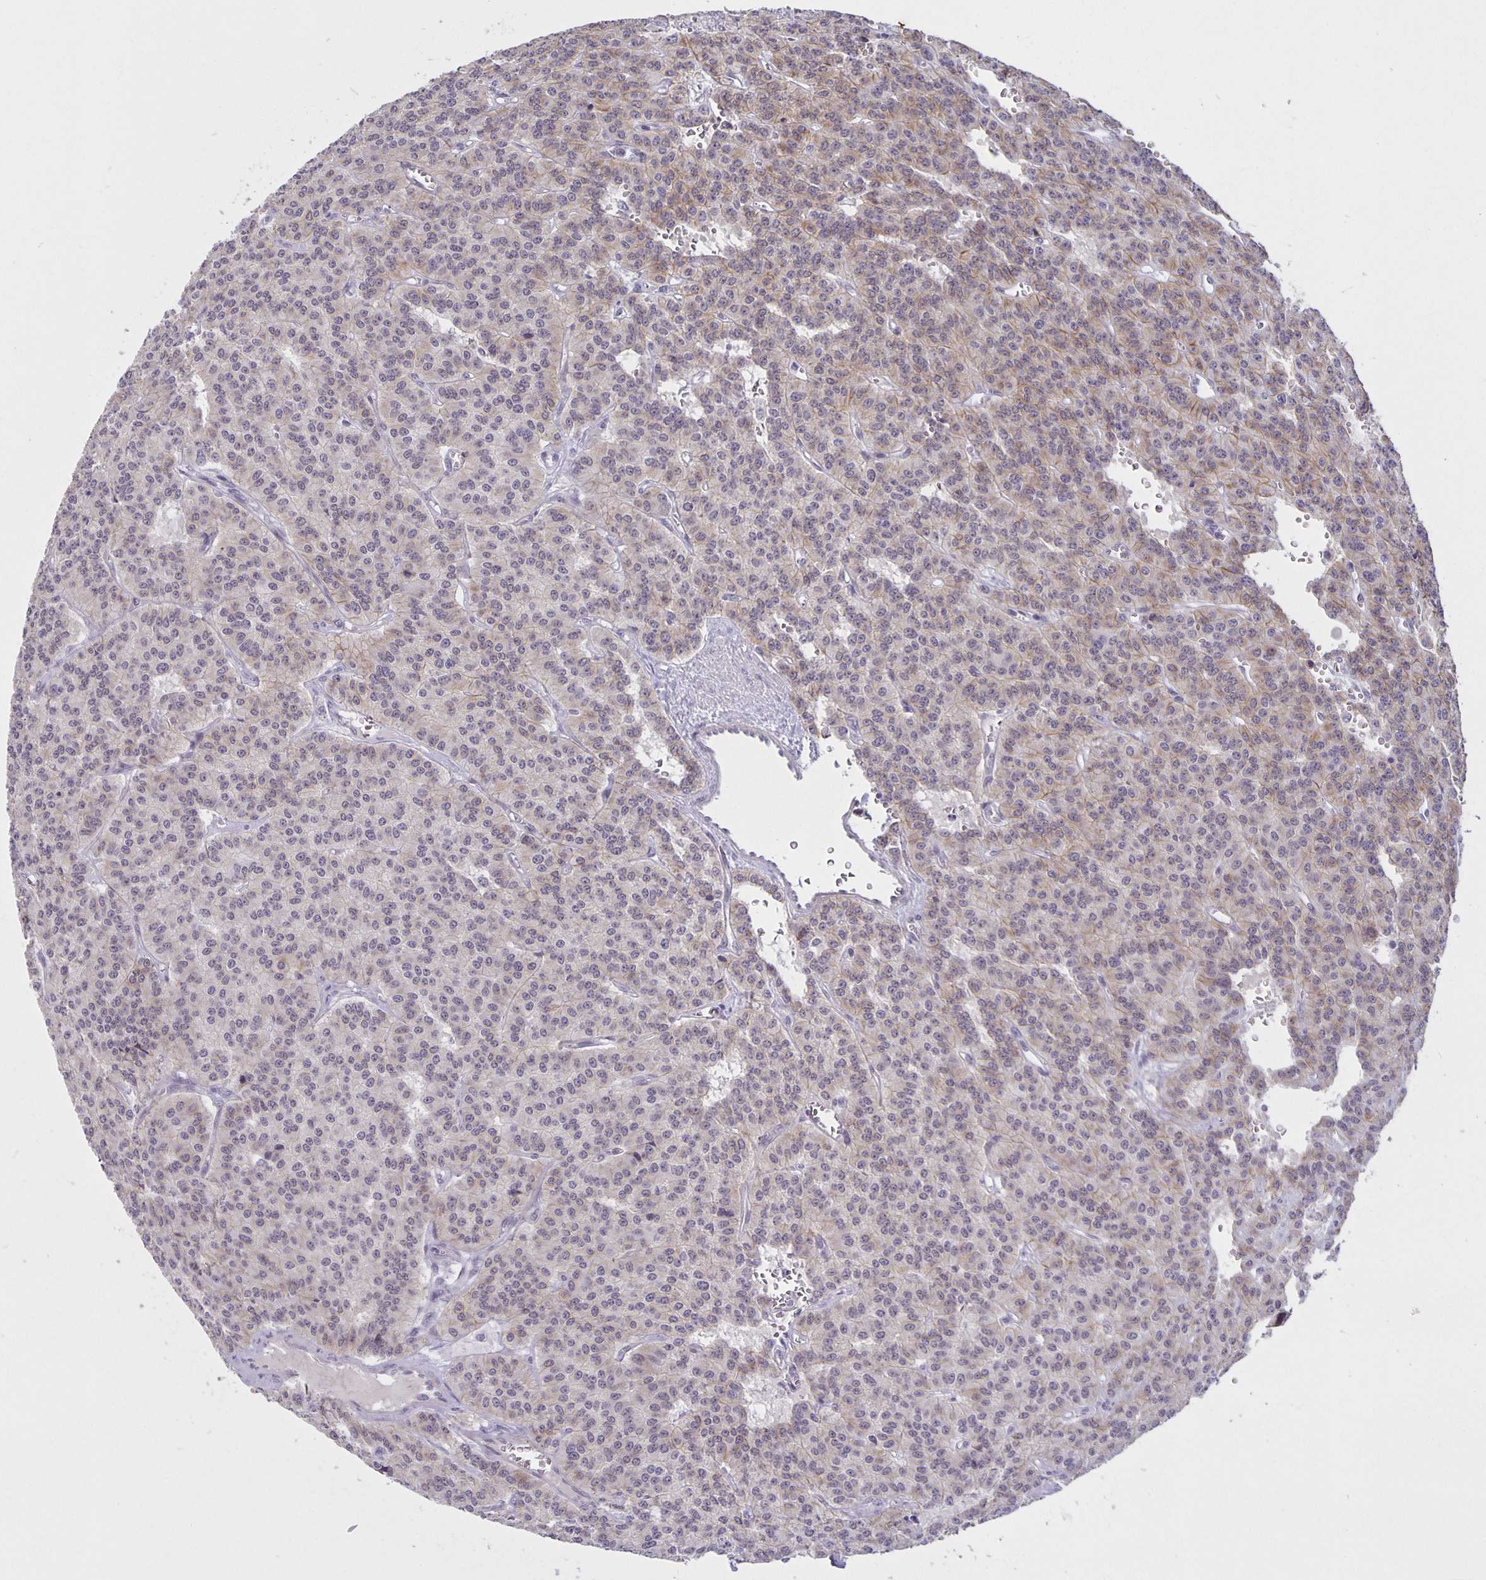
{"staining": {"intensity": "weak", "quantity": "<25%", "location": "cytoplasmic/membranous"}, "tissue": "carcinoid", "cell_type": "Tumor cells", "image_type": "cancer", "snomed": [{"axis": "morphology", "description": "Carcinoid, malignant, NOS"}, {"axis": "topography", "description": "Lung"}], "caption": "Carcinoid was stained to show a protein in brown. There is no significant staining in tumor cells.", "gene": "ARVCF", "patient": {"sex": "female", "age": 71}}